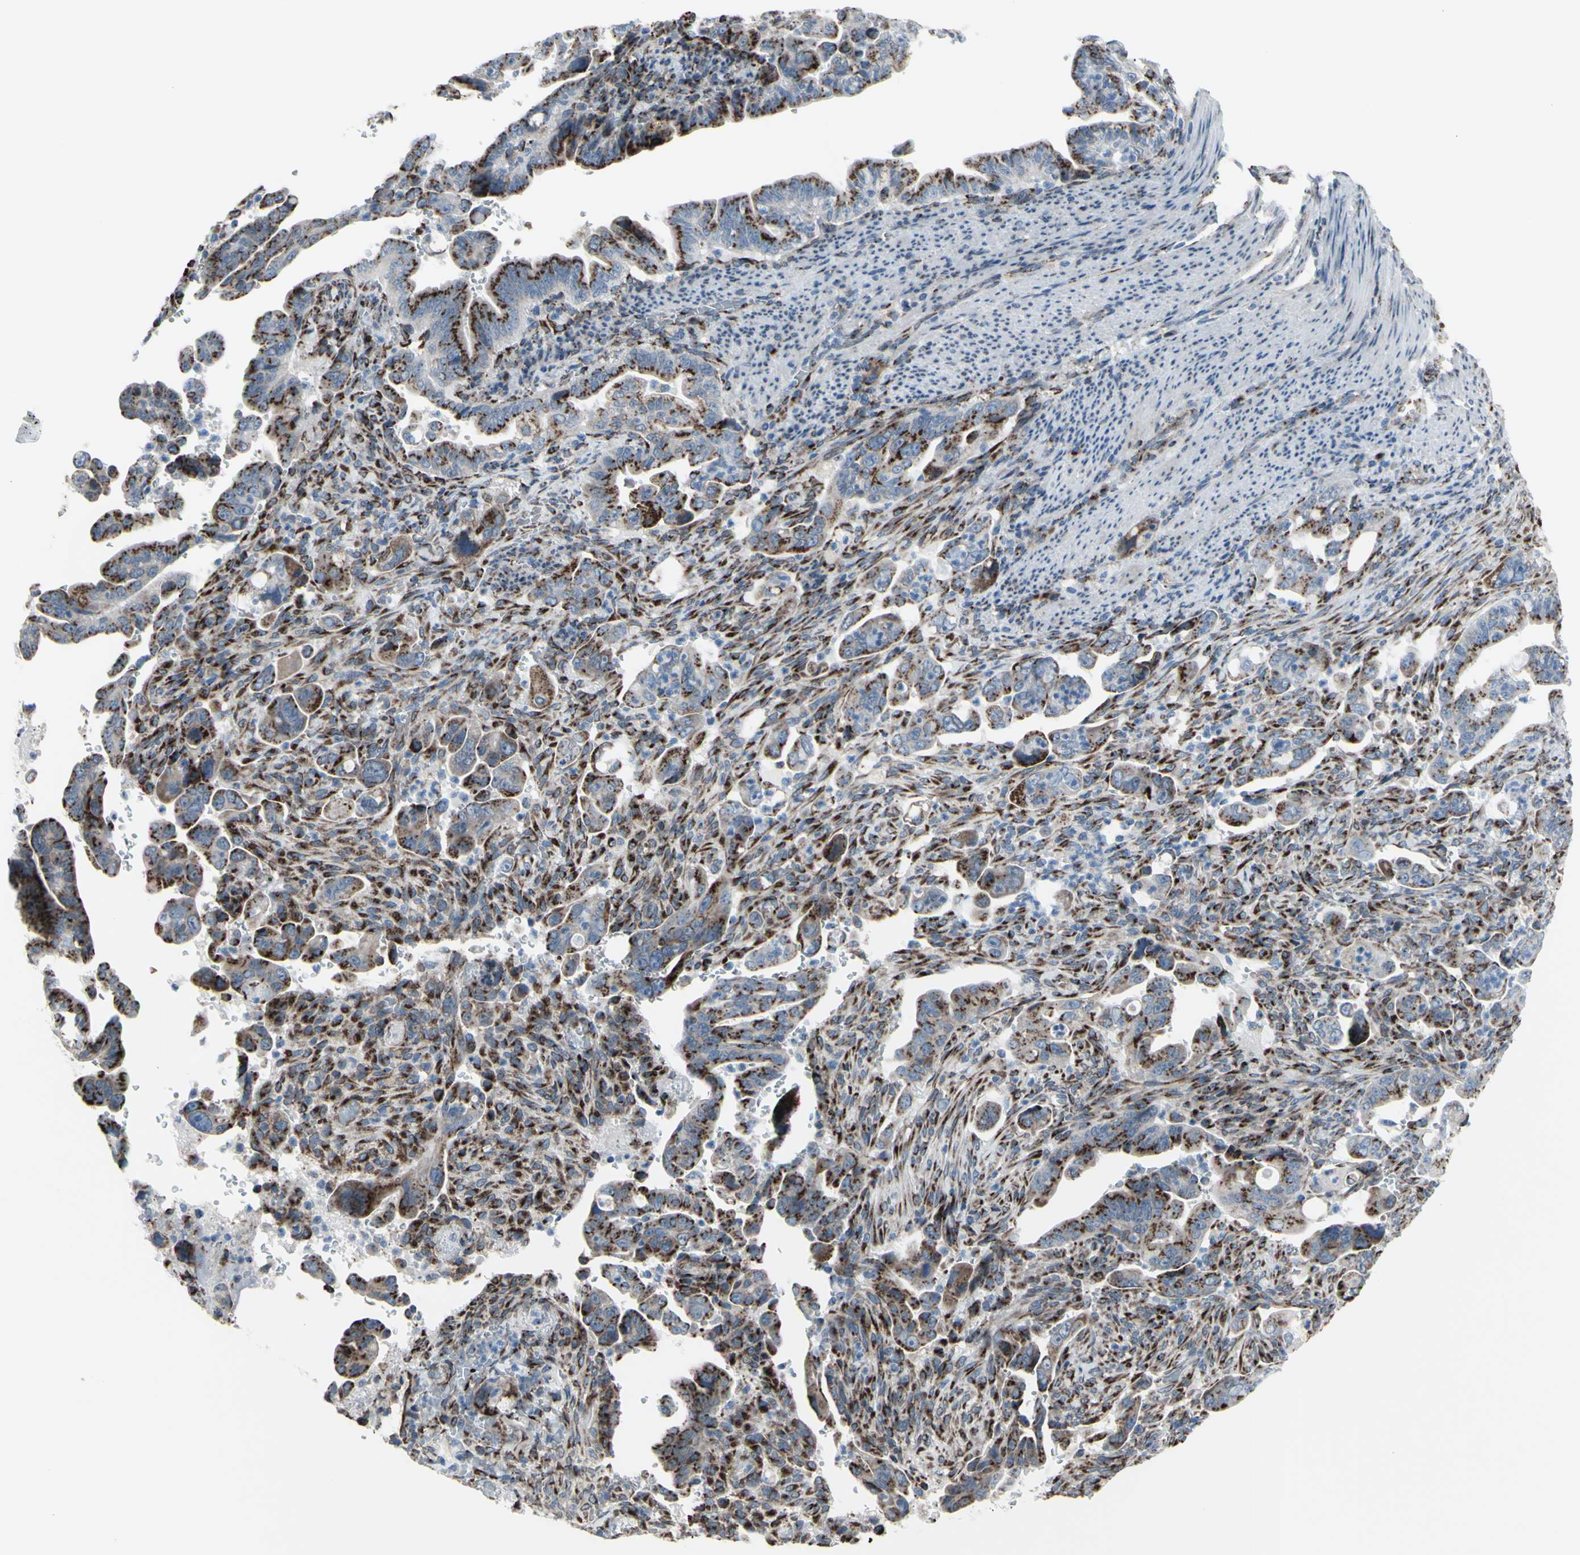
{"staining": {"intensity": "strong", "quantity": ">75%", "location": "cytoplasmic/membranous"}, "tissue": "pancreatic cancer", "cell_type": "Tumor cells", "image_type": "cancer", "snomed": [{"axis": "morphology", "description": "Adenocarcinoma, NOS"}, {"axis": "topography", "description": "Pancreas"}], "caption": "Pancreatic cancer (adenocarcinoma) was stained to show a protein in brown. There is high levels of strong cytoplasmic/membranous staining in approximately >75% of tumor cells.", "gene": "GLG1", "patient": {"sex": "male", "age": 70}}